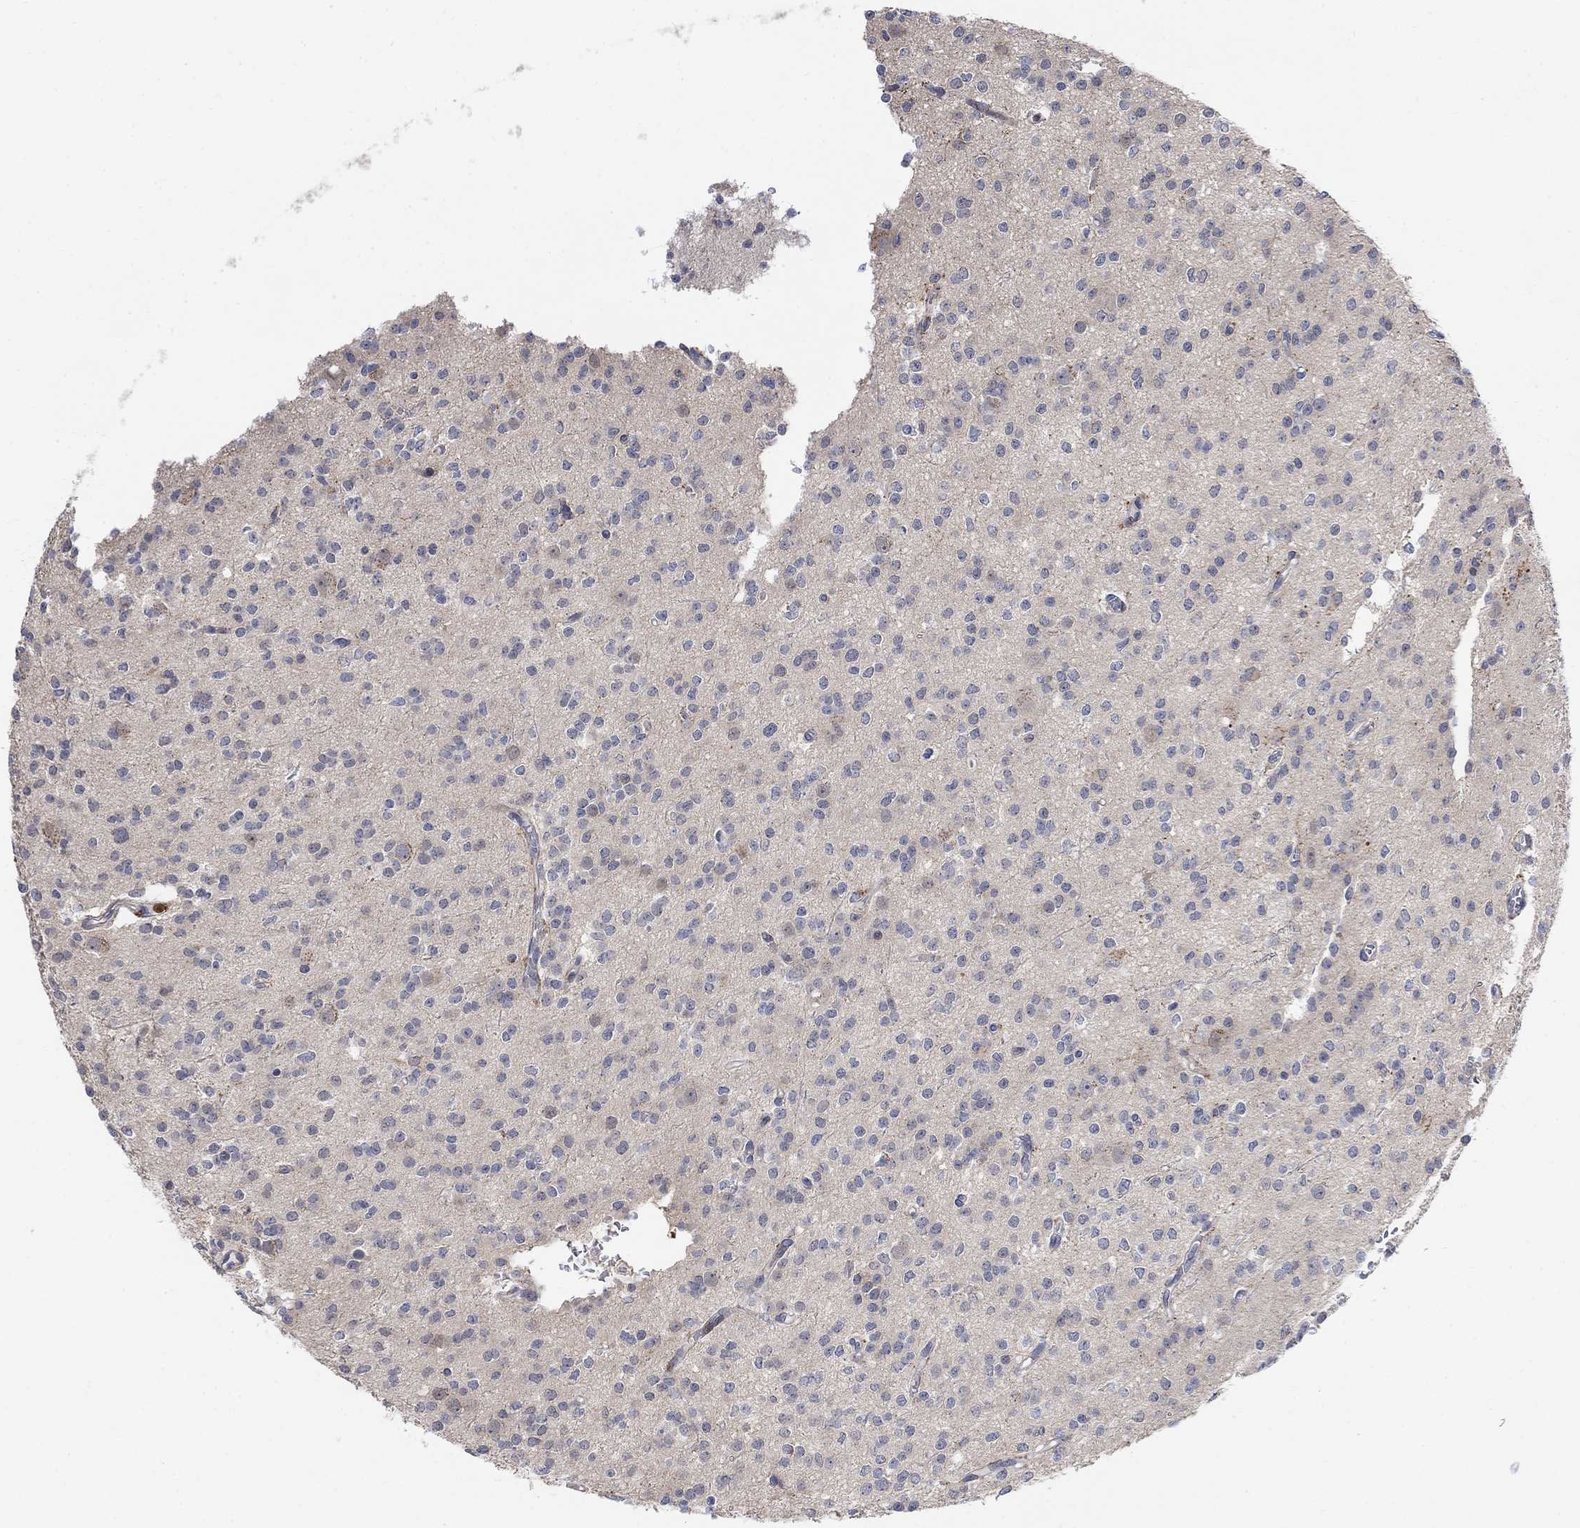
{"staining": {"intensity": "negative", "quantity": "none", "location": "none"}, "tissue": "glioma", "cell_type": "Tumor cells", "image_type": "cancer", "snomed": [{"axis": "morphology", "description": "Glioma, malignant, Low grade"}, {"axis": "topography", "description": "Brain"}], "caption": "Micrograph shows no protein positivity in tumor cells of malignant low-grade glioma tissue.", "gene": "CNTF", "patient": {"sex": "male", "age": 27}}